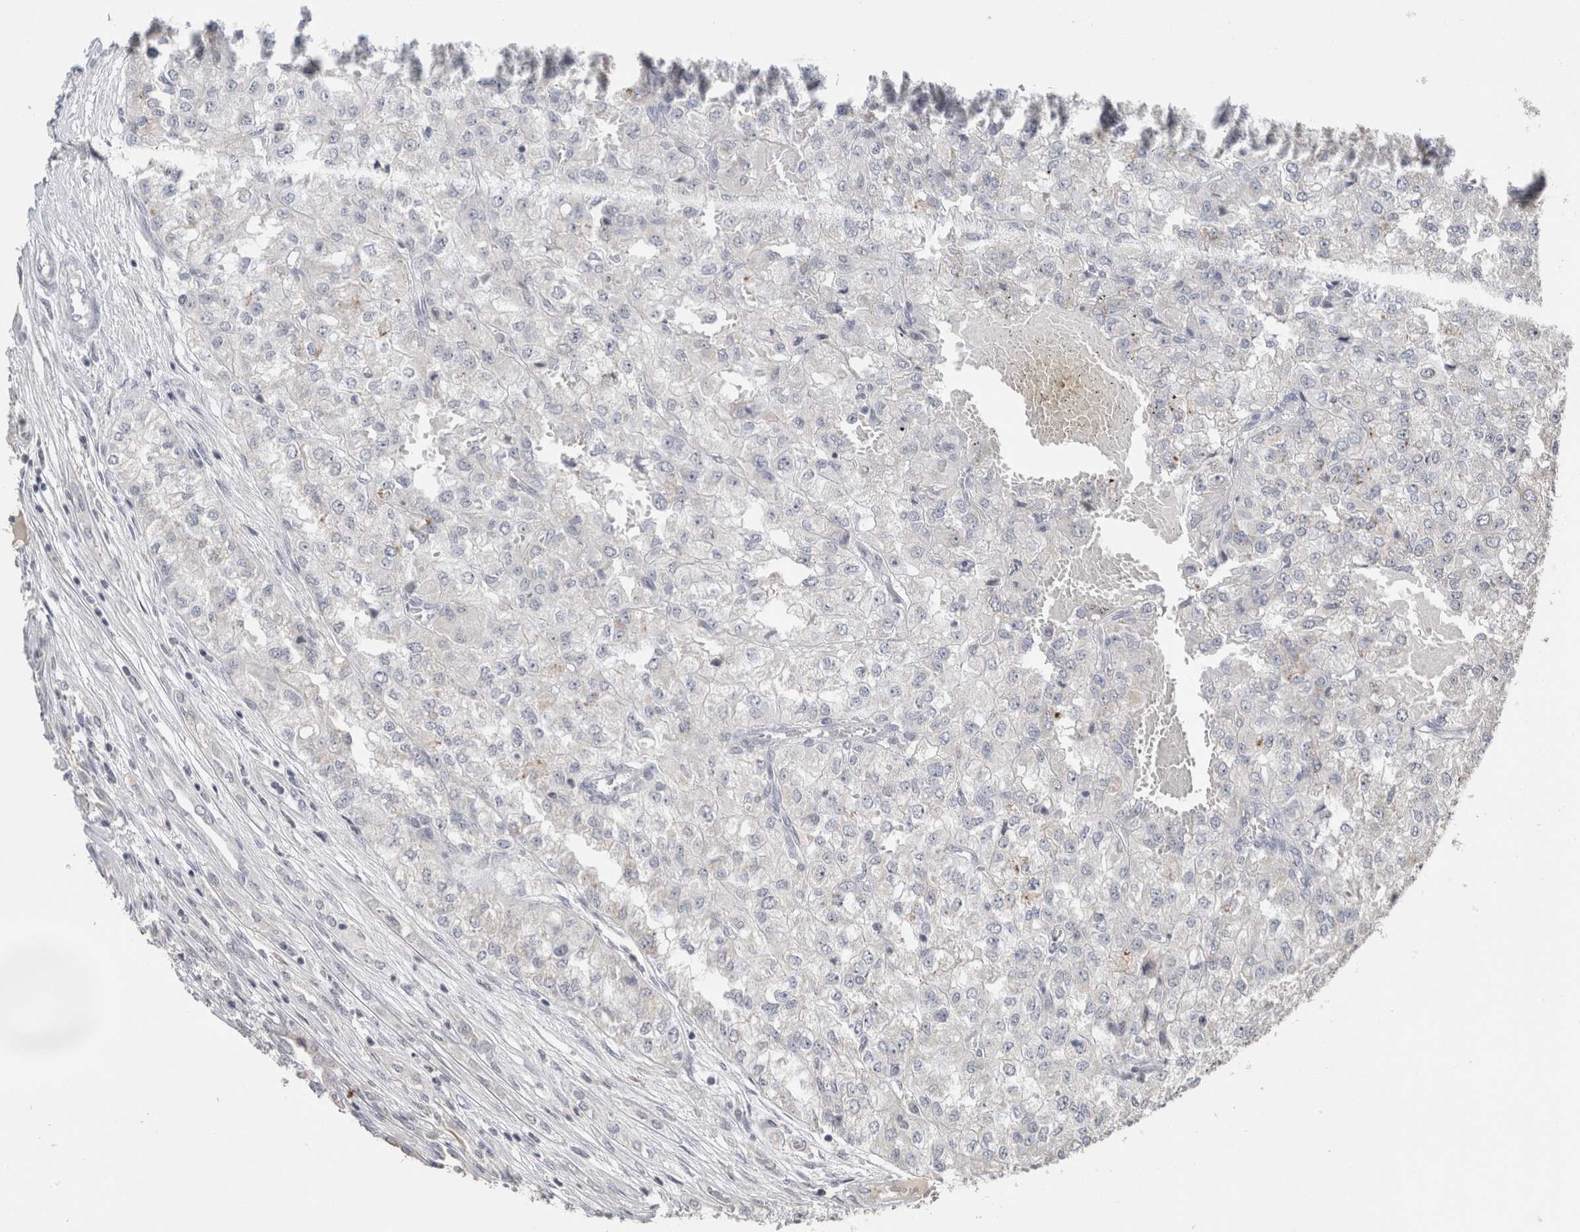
{"staining": {"intensity": "negative", "quantity": "none", "location": "none"}, "tissue": "renal cancer", "cell_type": "Tumor cells", "image_type": "cancer", "snomed": [{"axis": "morphology", "description": "Adenocarcinoma, NOS"}, {"axis": "topography", "description": "Kidney"}], "caption": "This is a micrograph of immunohistochemistry (IHC) staining of renal cancer, which shows no positivity in tumor cells.", "gene": "CRAT", "patient": {"sex": "female", "age": 54}}